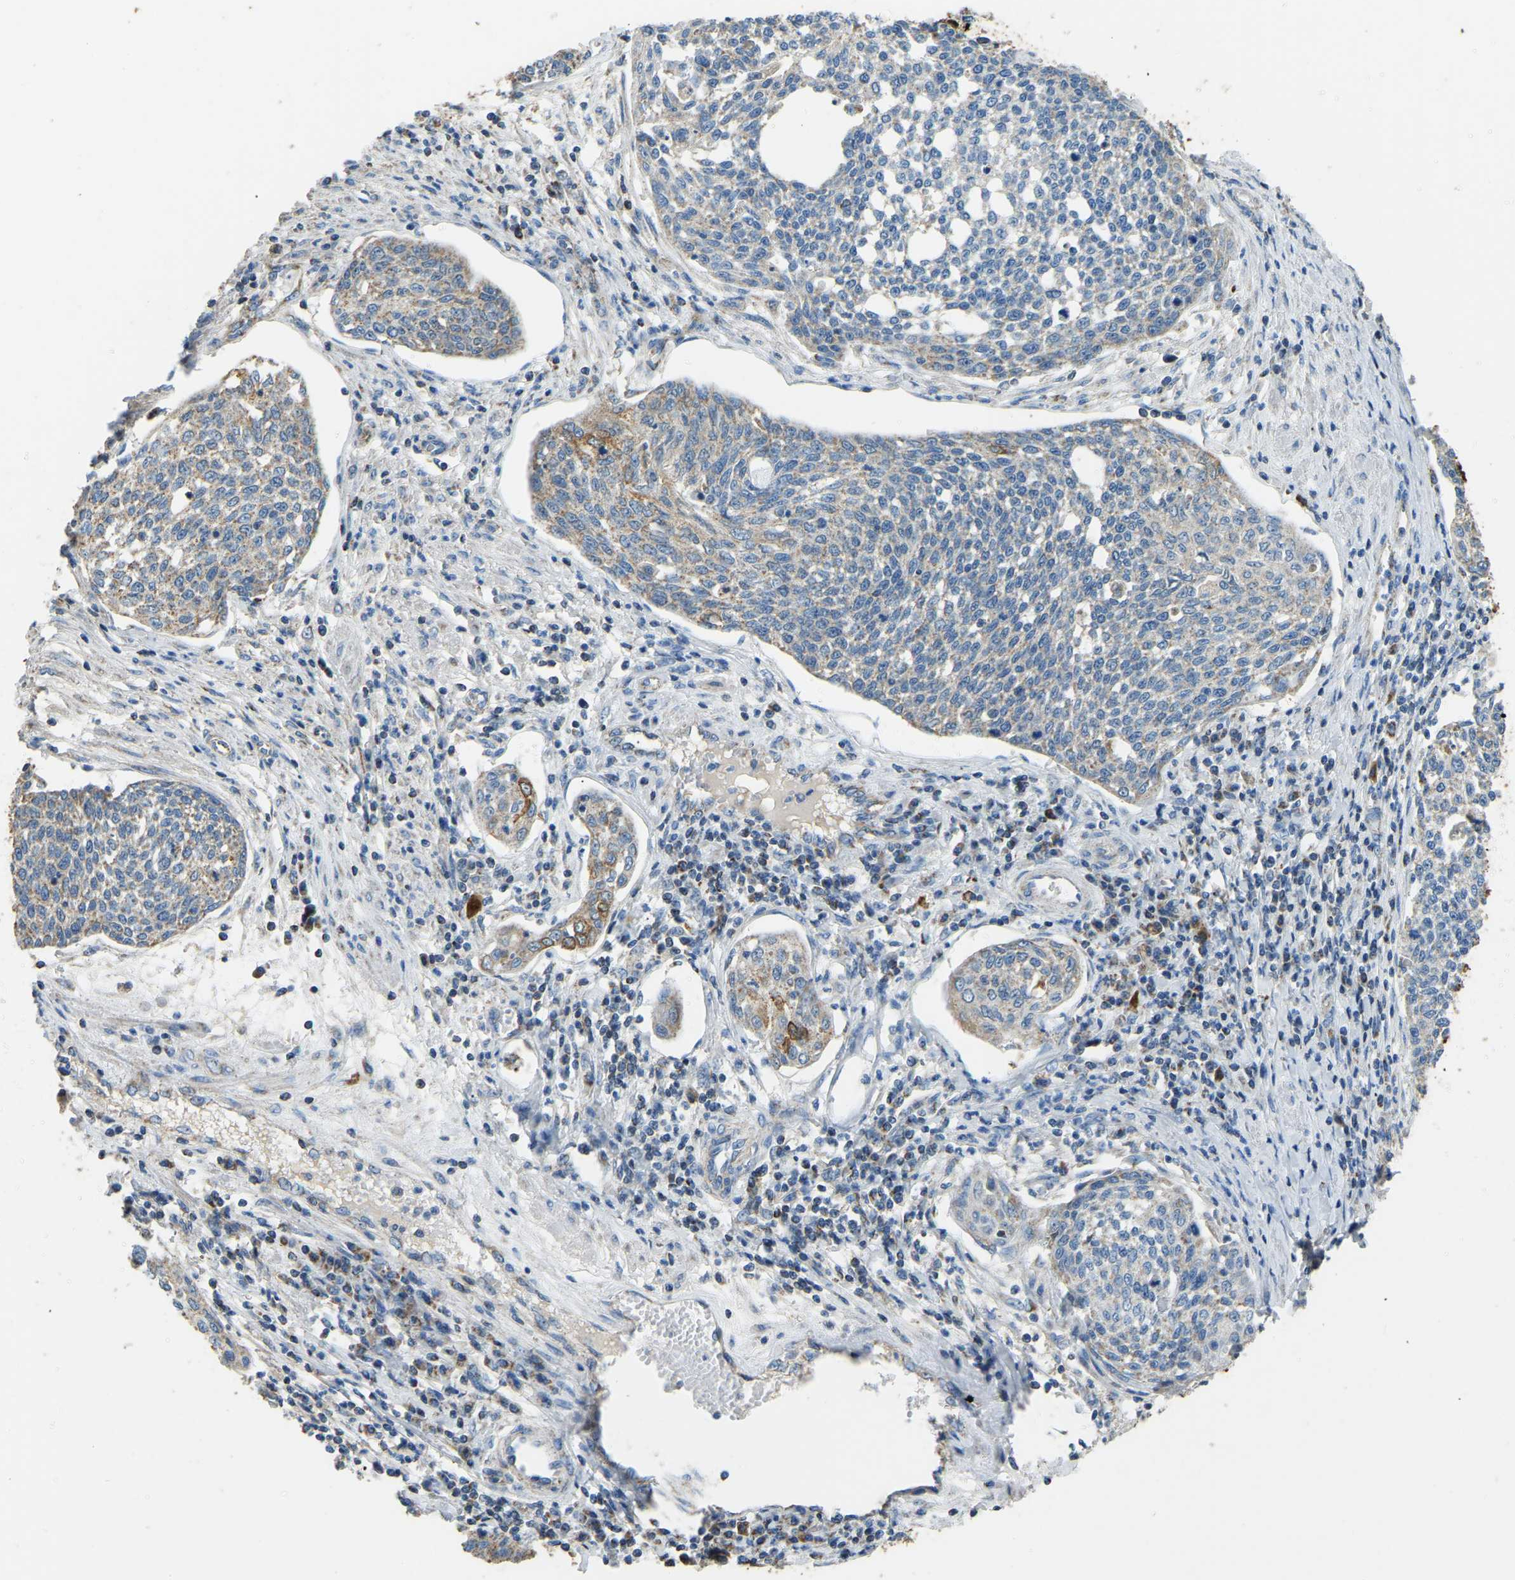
{"staining": {"intensity": "weak", "quantity": "<25%", "location": "cytoplasmic/membranous"}, "tissue": "cervical cancer", "cell_type": "Tumor cells", "image_type": "cancer", "snomed": [{"axis": "morphology", "description": "Squamous cell carcinoma, NOS"}, {"axis": "topography", "description": "Cervix"}], "caption": "This image is of cervical cancer (squamous cell carcinoma) stained with IHC to label a protein in brown with the nuclei are counter-stained blue. There is no staining in tumor cells.", "gene": "ZNF200", "patient": {"sex": "female", "age": 34}}